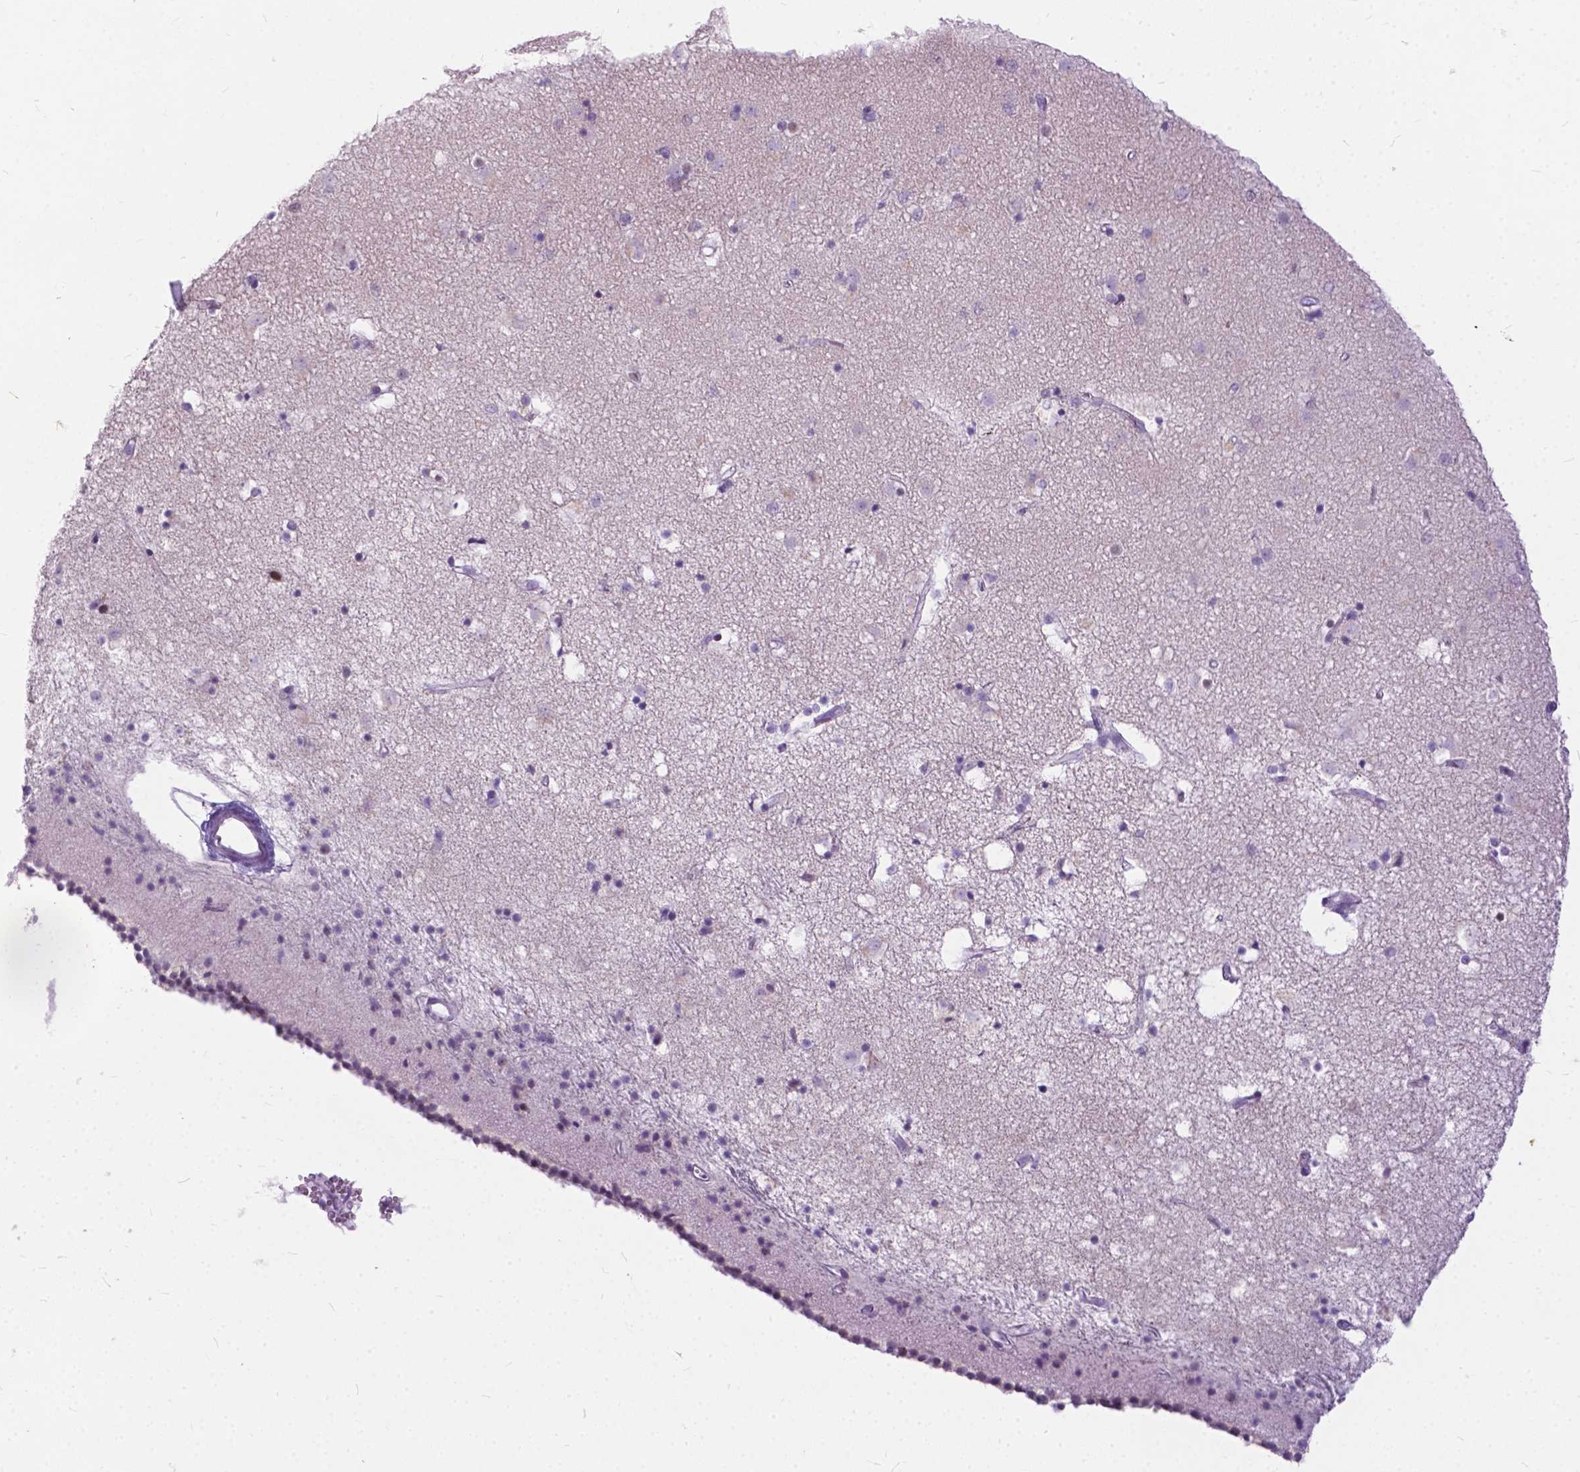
{"staining": {"intensity": "negative", "quantity": "none", "location": "none"}, "tissue": "caudate", "cell_type": "Glial cells", "image_type": "normal", "snomed": [{"axis": "morphology", "description": "Normal tissue, NOS"}, {"axis": "topography", "description": "Lateral ventricle wall"}], "caption": "Immunohistochemistry (IHC) image of benign human caudate stained for a protein (brown), which exhibits no positivity in glial cells. (DAB (3,3'-diaminobenzidine) IHC with hematoxylin counter stain).", "gene": "BSND", "patient": {"sex": "female", "age": 71}}